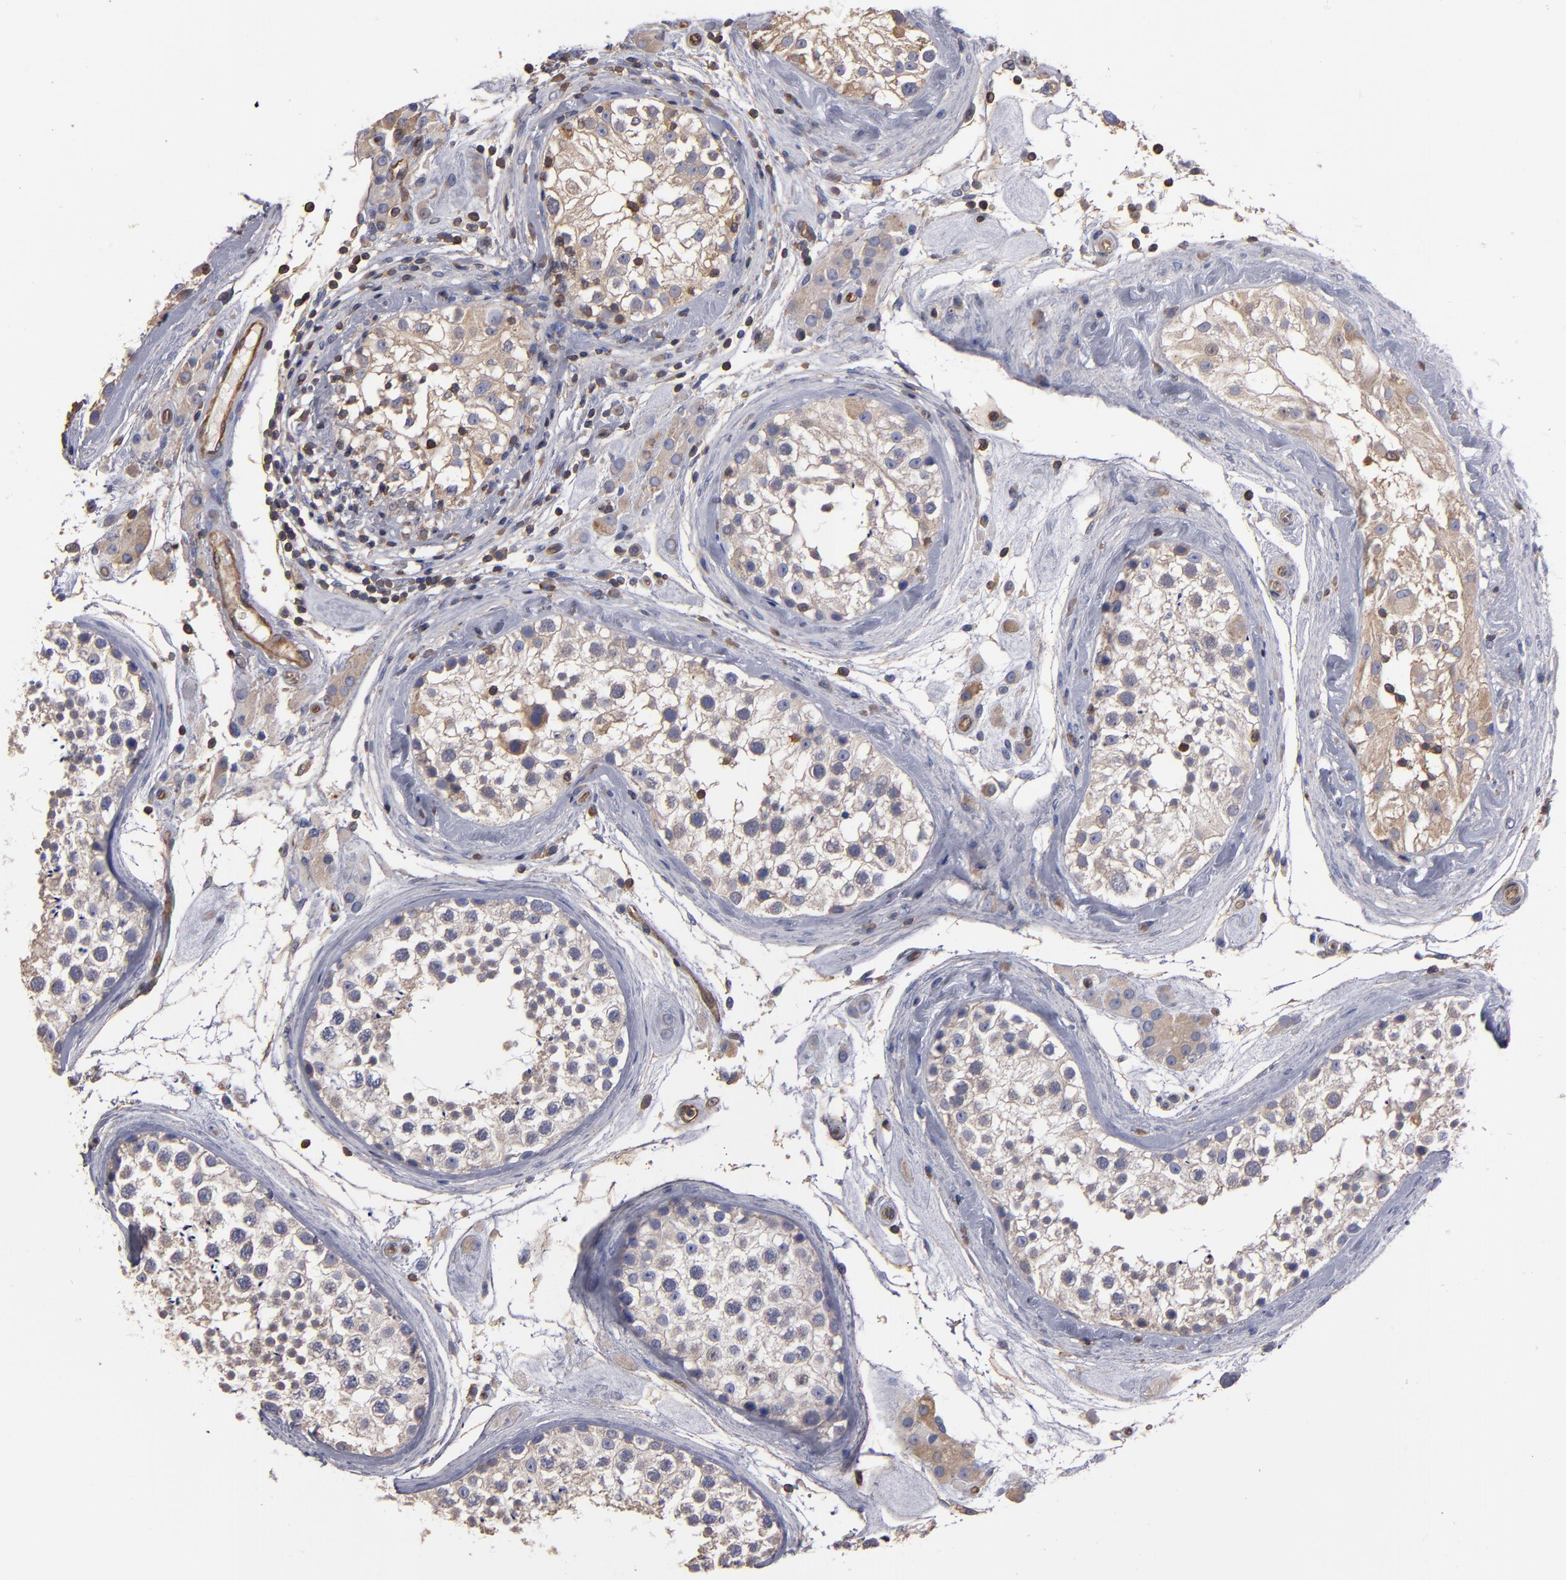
{"staining": {"intensity": "weak", "quantity": "25%-75%", "location": "cytoplasmic/membranous"}, "tissue": "testis", "cell_type": "Cells in seminiferous ducts", "image_type": "normal", "snomed": [{"axis": "morphology", "description": "Normal tissue, NOS"}, {"axis": "topography", "description": "Testis"}], "caption": "IHC (DAB) staining of unremarkable human testis demonstrates weak cytoplasmic/membranous protein staining in approximately 25%-75% of cells in seminiferous ducts. The staining is performed using DAB brown chromogen to label protein expression. The nuclei are counter-stained blue using hematoxylin.", "gene": "ESYT2", "patient": {"sex": "male", "age": 46}}